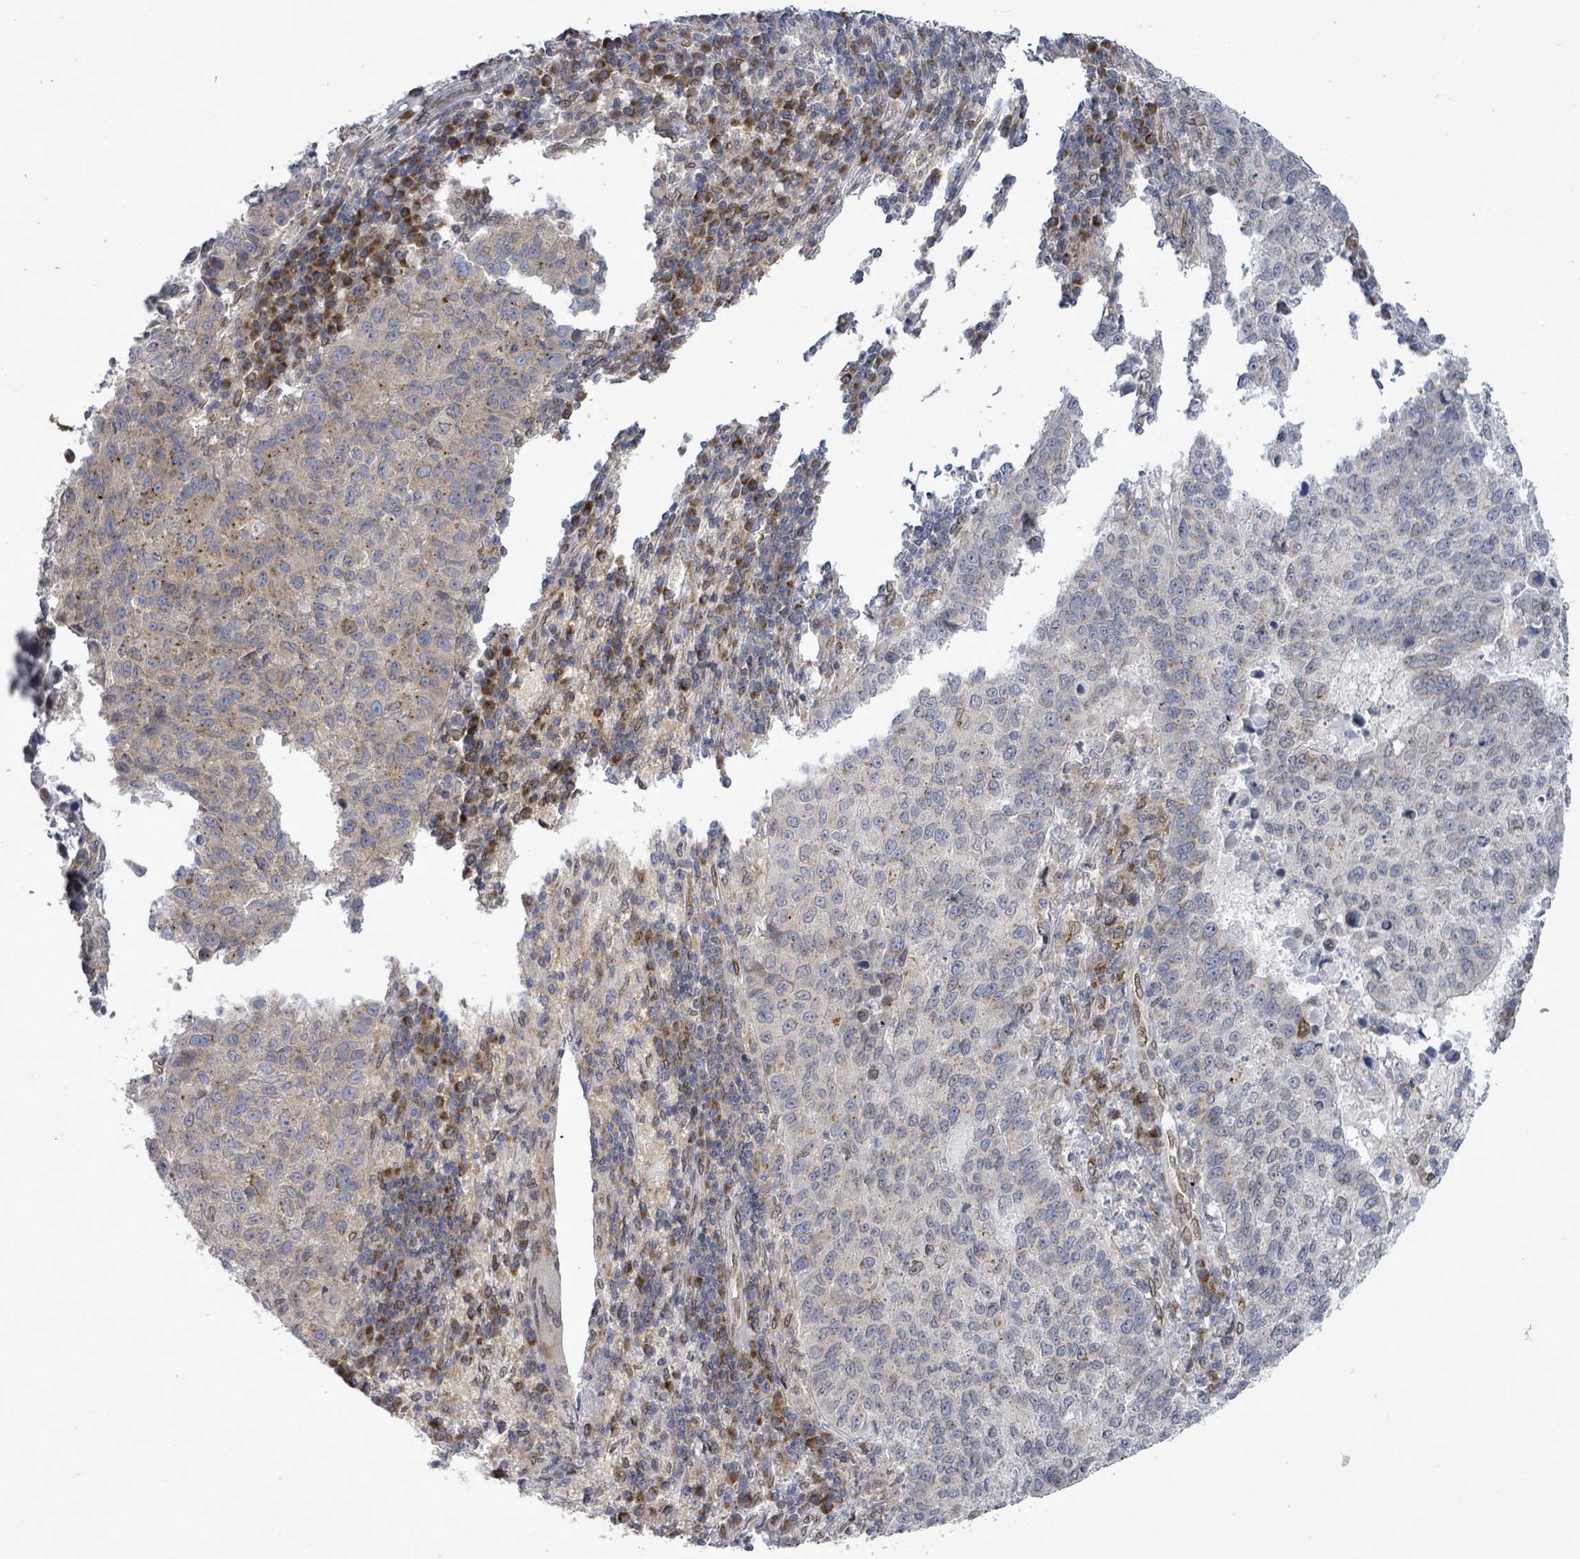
{"staining": {"intensity": "moderate", "quantity": "<25%", "location": "cytoplasmic/membranous"}, "tissue": "lung cancer", "cell_type": "Tumor cells", "image_type": "cancer", "snomed": [{"axis": "morphology", "description": "Squamous cell carcinoma, NOS"}, {"axis": "topography", "description": "Lung"}], "caption": "This histopathology image exhibits immunohistochemistry staining of lung cancer, with low moderate cytoplasmic/membranous positivity in approximately <25% of tumor cells.", "gene": "ARFGAP1", "patient": {"sex": "male", "age": 73}}